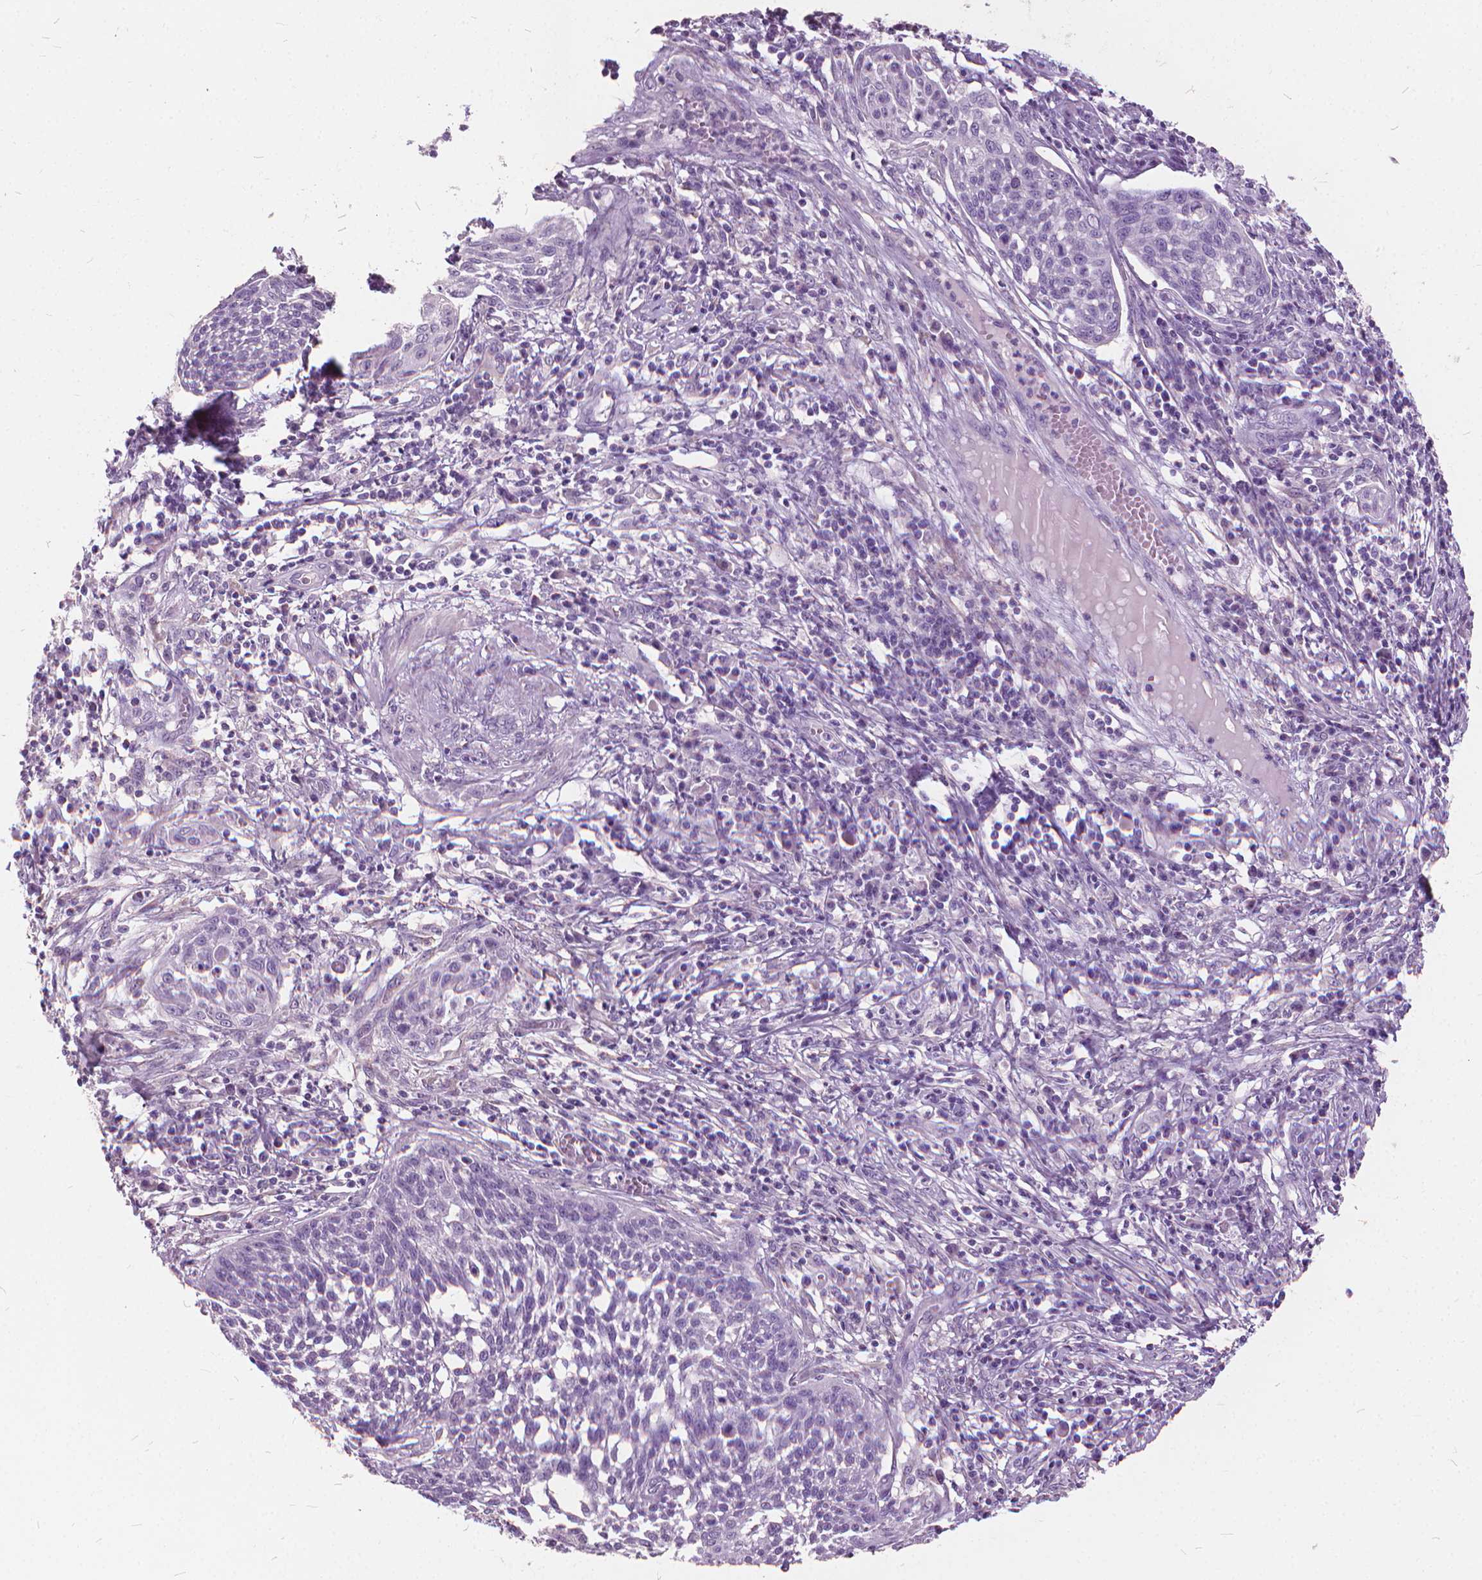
{"staining": {"intensity": "negative", "quantity": "none", "location": "none"}, "tissue": "cervical cancer", "cell_type": "Tumor cells", "image_type": "cancer", "snomed": [{"axis": "morphology", "description": "Squamous cell carcinoma, NOS"}, {"axis": "topography", "description": "Cervix"}], "caption": "Micrograph shows no significant protein positivity in tumor cells of cervical cancer (squamous cell carcinoma). The staining was performed using DAB to visualize the protein expression in brown, while the nuclei were stained in blue with hematoxylin (Magnification: 20x).", "gene": "DNM1", "patient": {"sex": "female", "age": 34}}